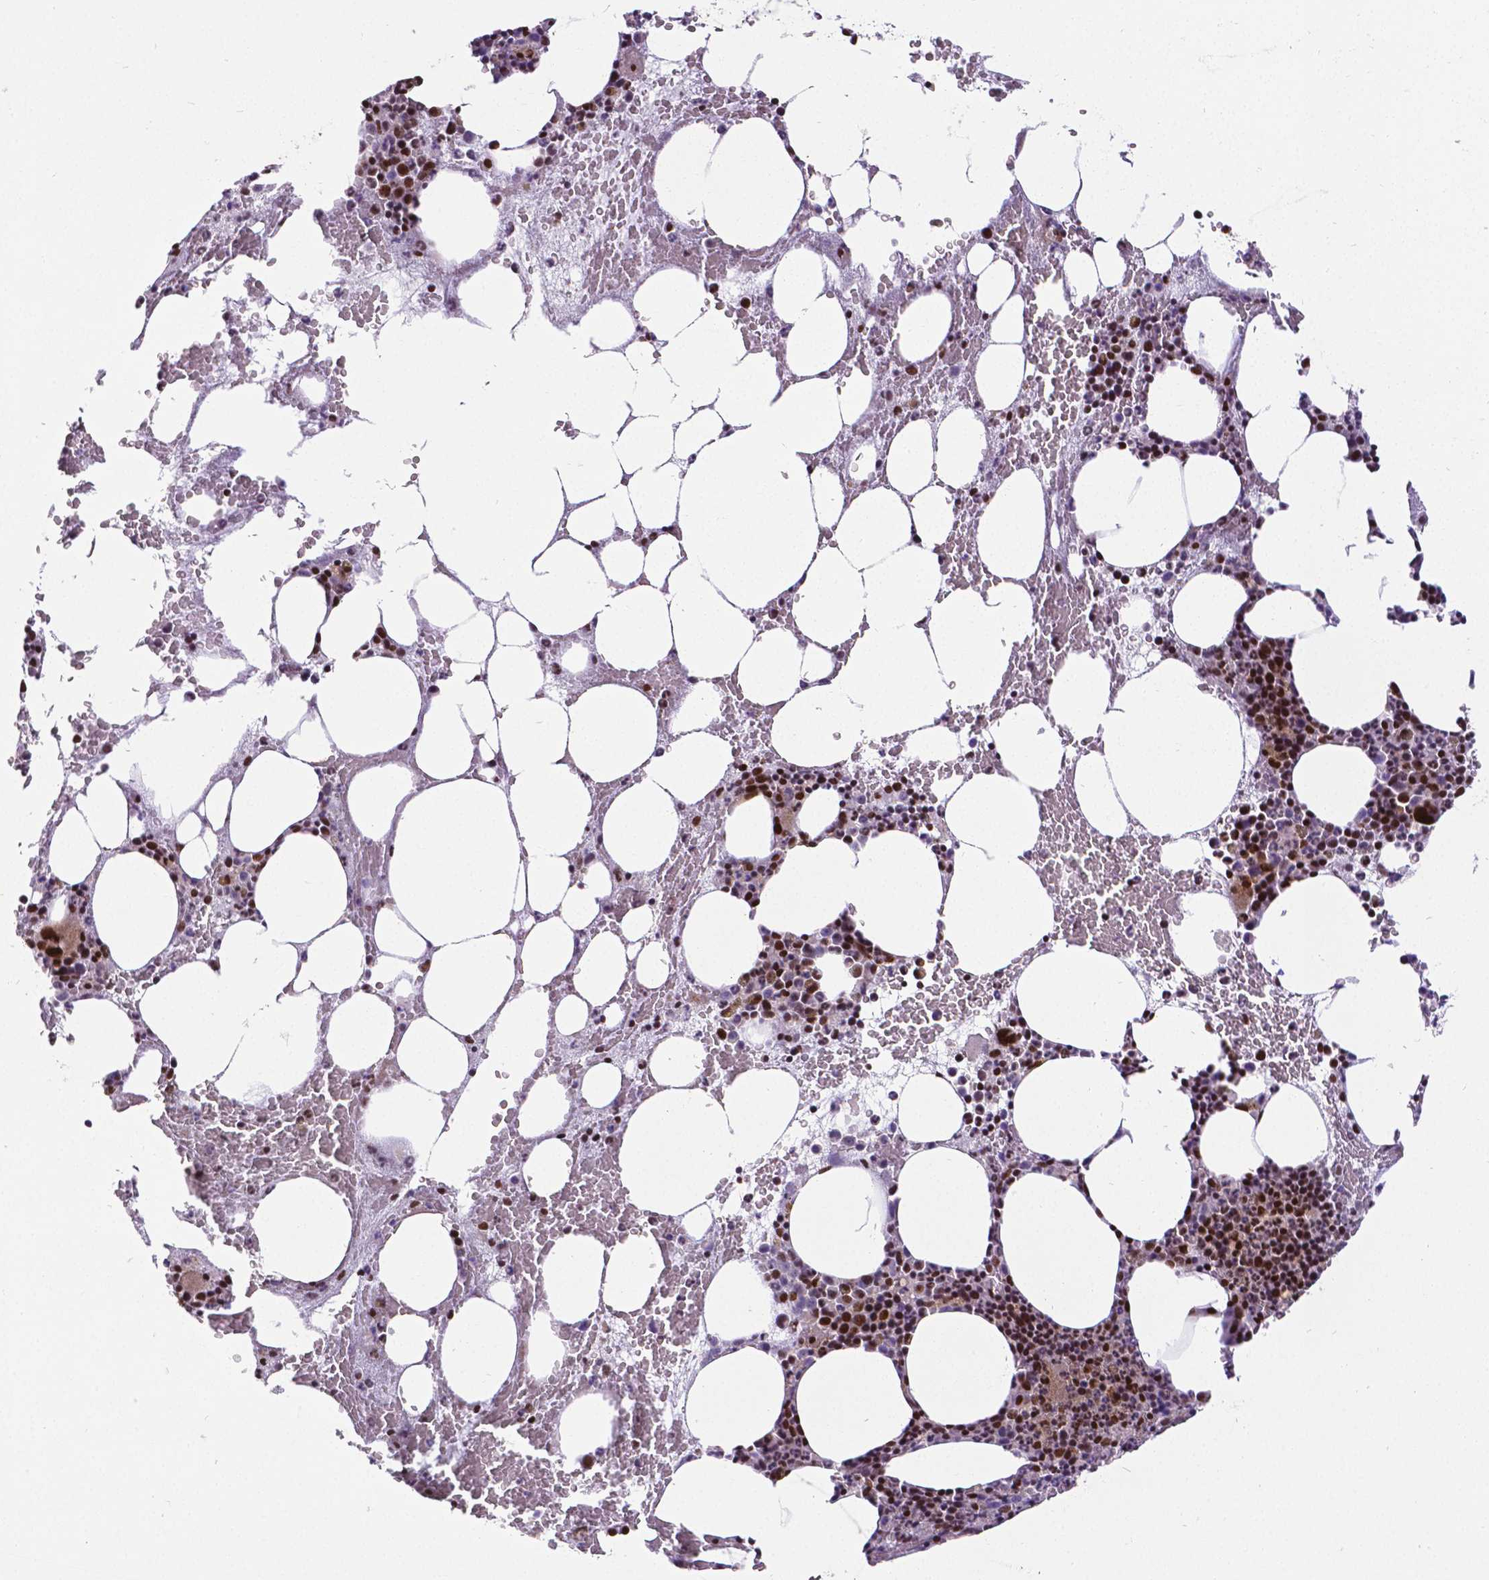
{"staining": {"intensity": "strong", "quantity": "25%-75%", "location": "nuclear"}, "tissue": "bone marrow", "cell_type": "Hematopoietic cells", "image_type": "normal", "snomed": [{"axis": "morphology", "description": "Normal tissue, NOS"}, {"axis": "topography", "description": "Bone marrow"}], "caption": "This histopathology image demonstrates normal bone marrow stained with immunohistochemistry (IHC) to label a protein in brown. The nuclear of hematopoietic cells show strong positivity for the protein. Nuclei are counter-stained blue.", "gene": "CTCF", "patient": {"sex": "male", "age": 89}}